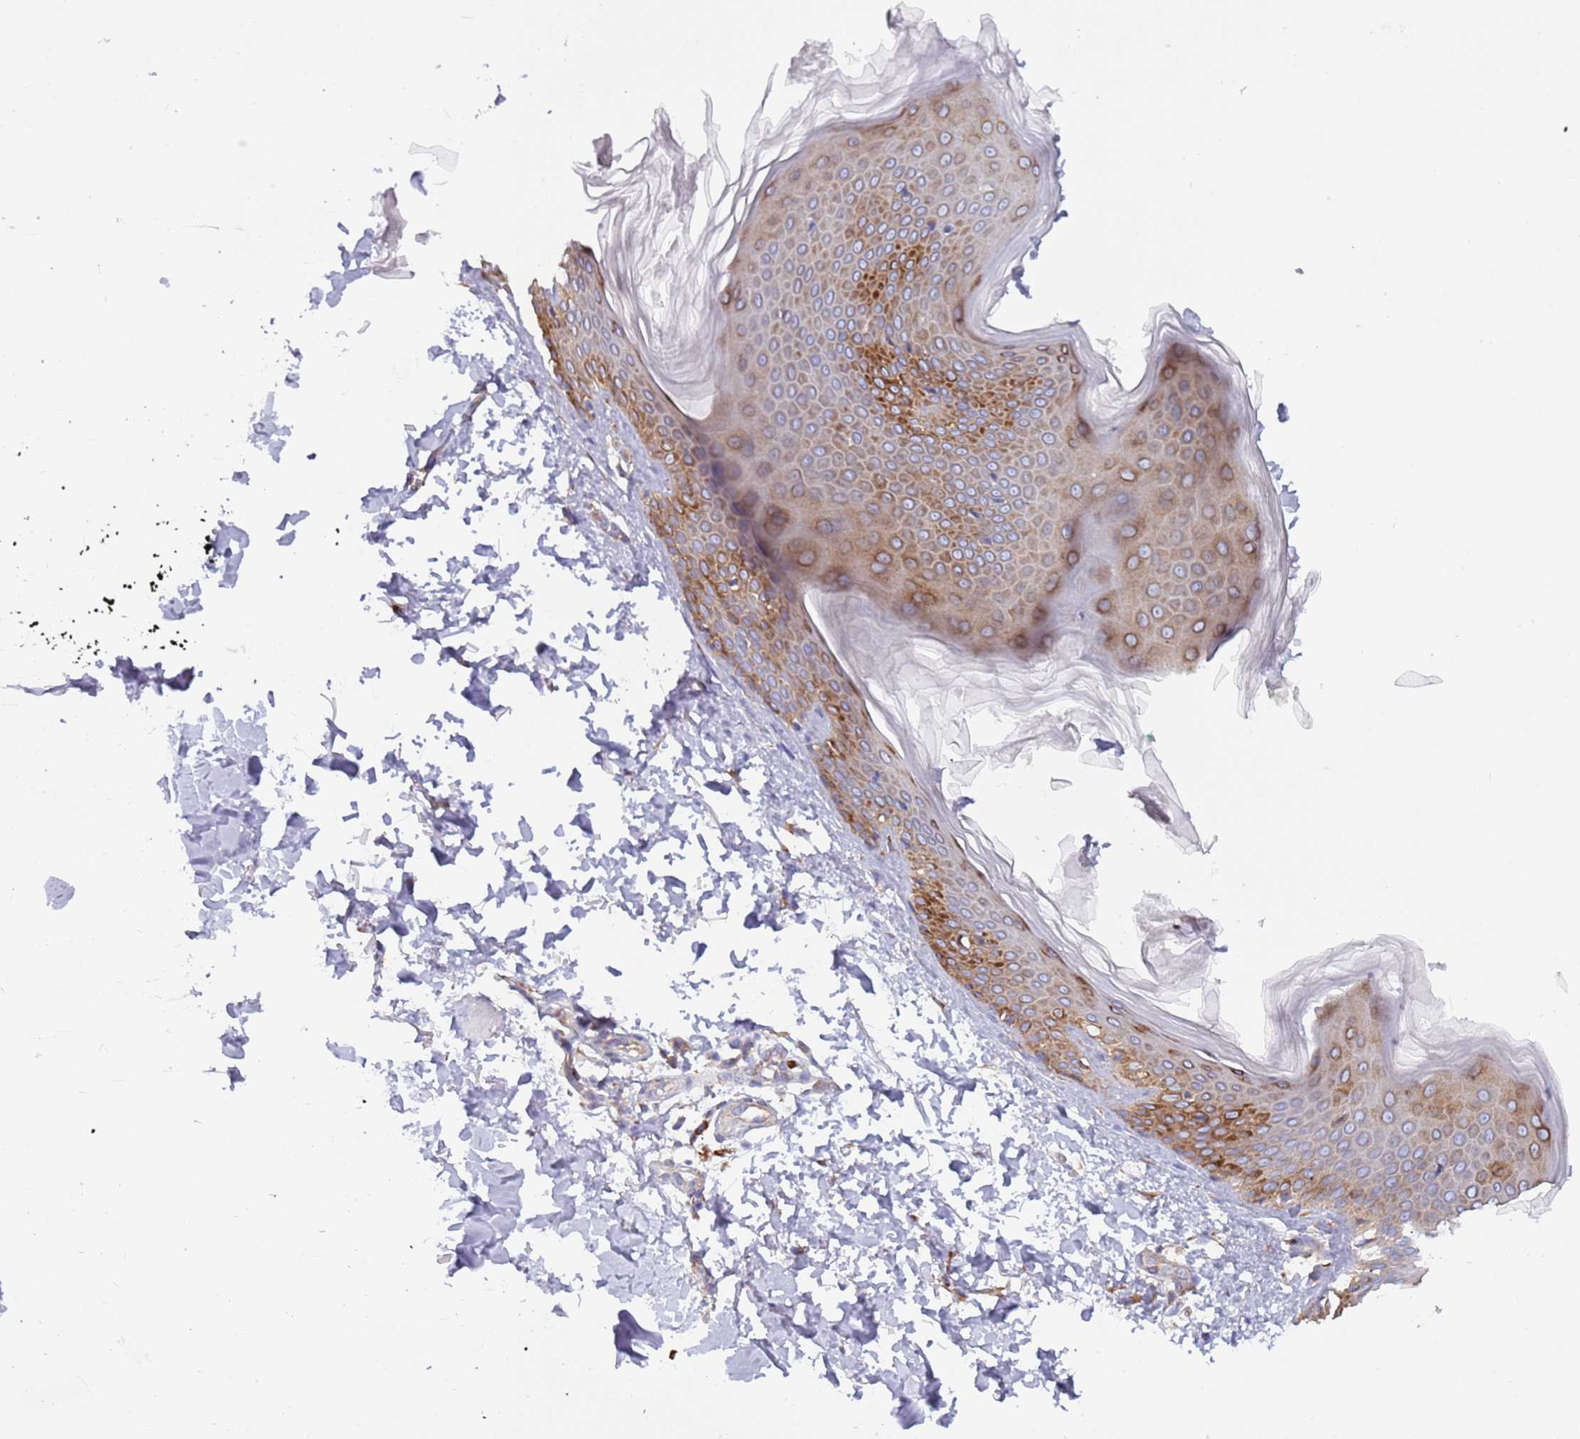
{"staining": {"intensity": "moderate", "quantity": ">75%", "location": "cytoplasmic/membranous"}, "tissue": "skin", "cell_type": "Fibroblasts", "image_type": "normal", "snomed": [{"axis": "morphology", "description": "Normal tissue, NOS"}, {"axis": "topography", "description": "Skin"}], "caption": "This image shows immunohistochemistry staining of unremarkable skin, with medium moderate cytoplasmic/membranous positivity in about >75% of fibroblasts.", "gene": "ENSG00000286098", "patient": {"sex": "male", "age": 37}}